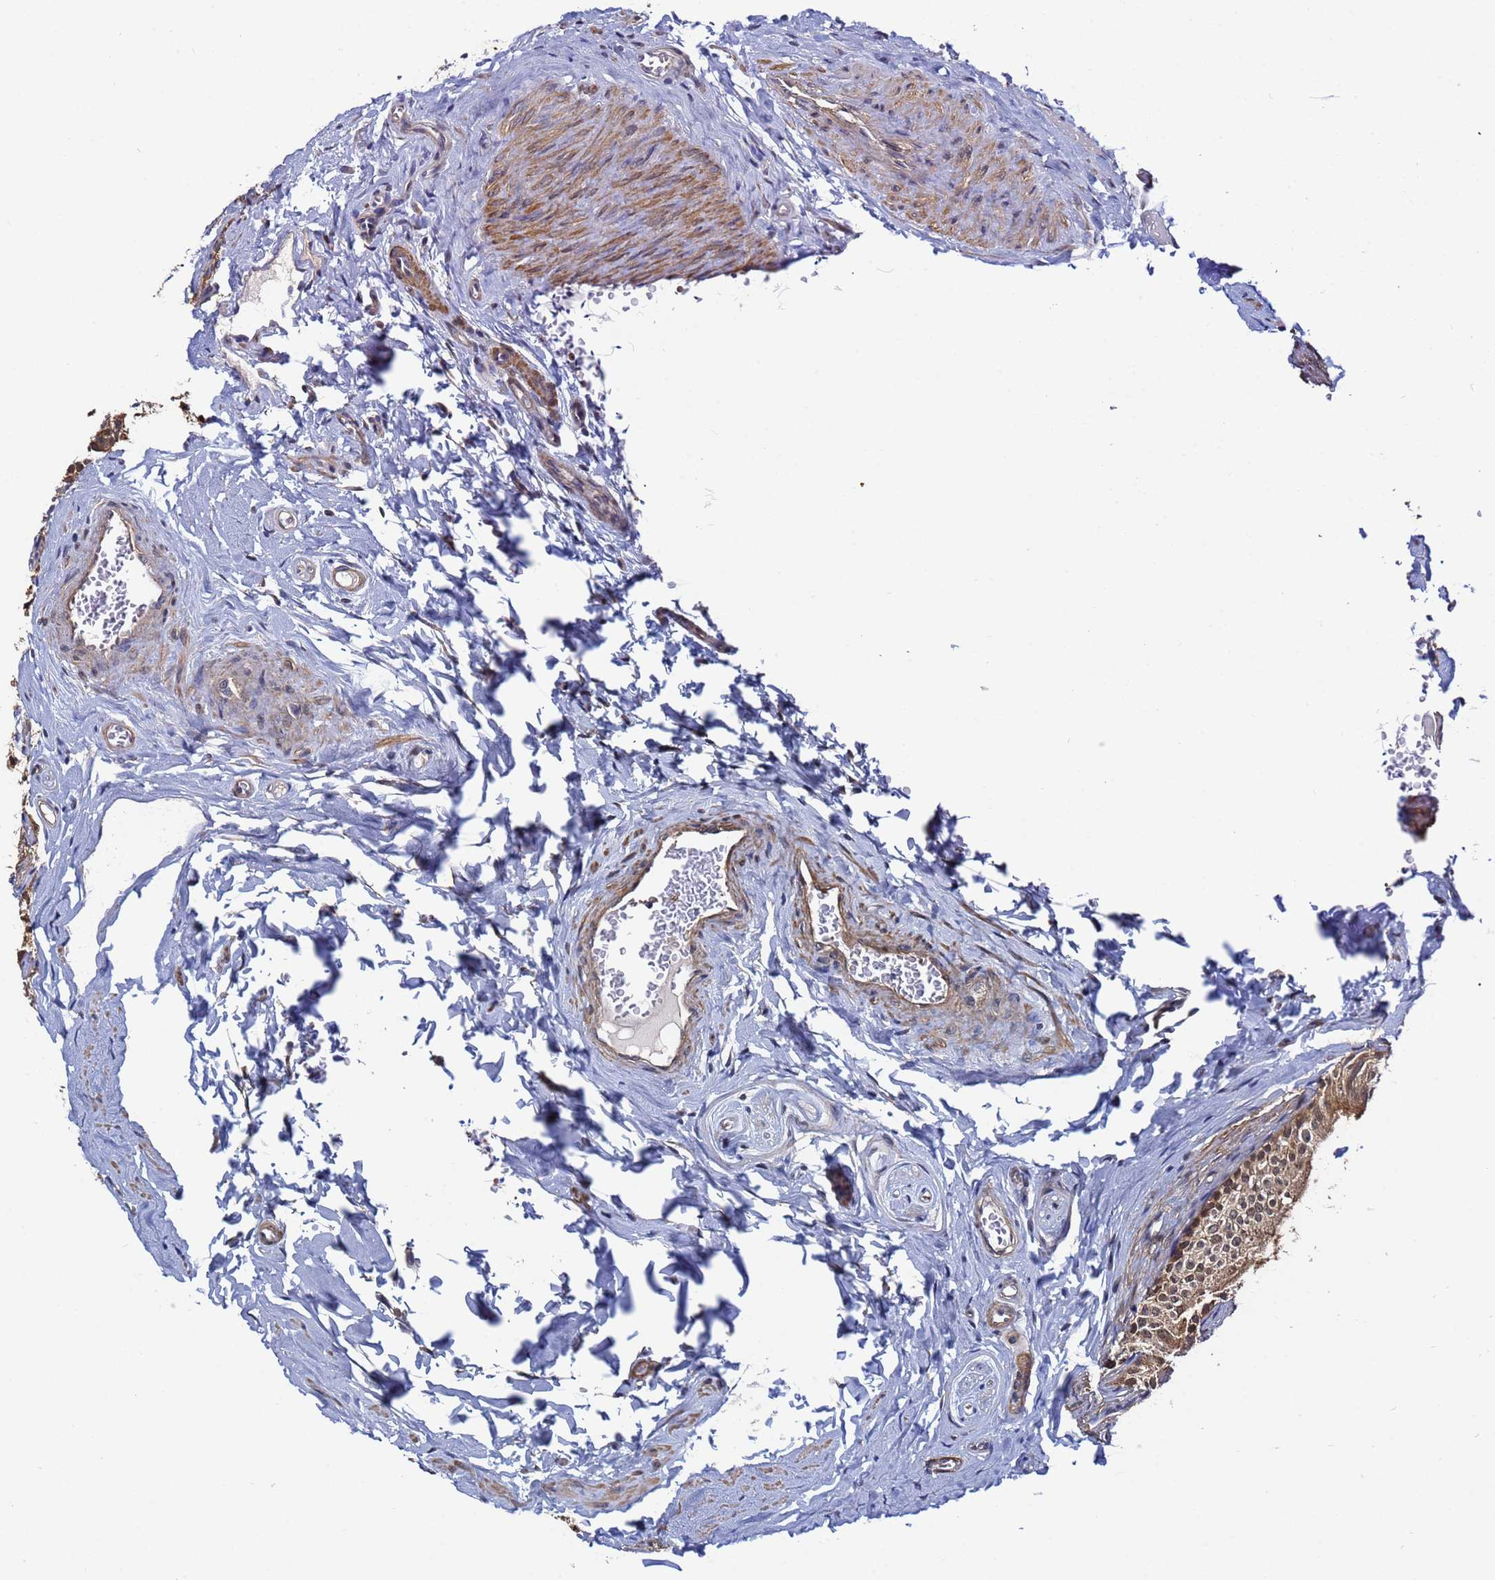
{"staining": {"intensity": "moderate", "quantity": ">75%", "location": "cytoplasmic/membranous,nuclear"}, "tissue": "epididymis", "cell_type": "Glandular cells", "image_type": "normal", "snomed": [{"axis": "morphology", "description": "Normal tissue, NOS"}, {"axis": "topography", "description": "Epididymis"}], "caption": "Glandular cells reveal medium levels of moderate cytoplasmic/membranous,nuclear expression in about >75% of cells in benign epididymis. Using DAB (3,3'-diaminobenzidine) (brown) and hematoxylin (blue) stains, captured at high magnification using brightfield microscopy.", "gene": "NAXE", "patient": {"sex": "male", "age": 46}}